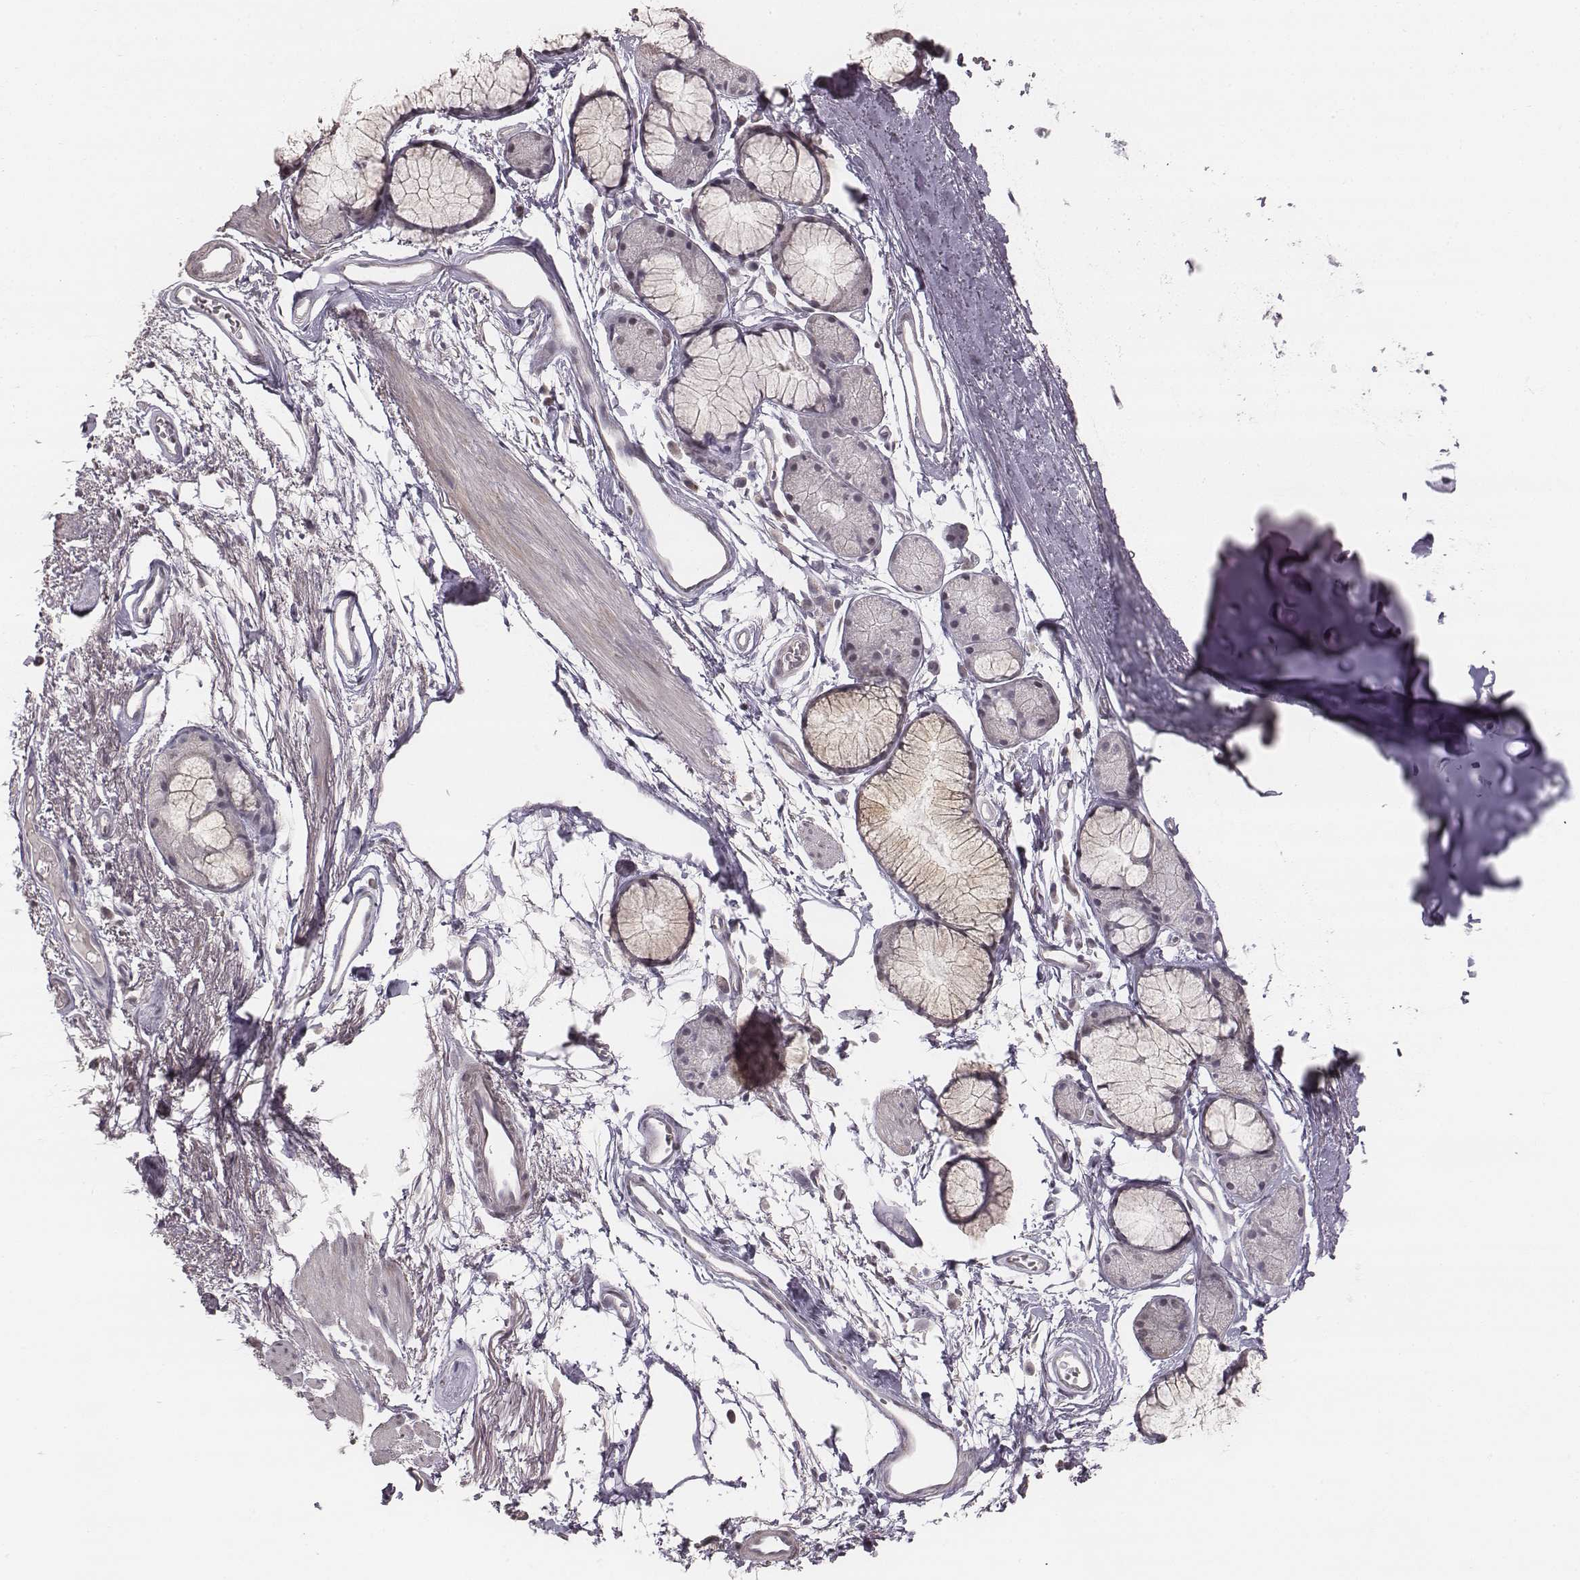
{"staining": {"intensity": "negative", "quantity": "none", "location": "none"}, "tissue": "adipose tissue", "cell_type": "Adipocytes", "image_type": "normal", "snomed": [{"axis": "morphology", "description": "Normal tissue, NOS"}, {"axis": "topography", "description": "Cartilage tissue"}, {"axis": "topography", "description": "Bronchus"}], "caption": "Adipocytes show no significant protein positivity in normal adipose tissue. (DAB immunohistochemistry (IHC) visualized using brightfield microscopy, high magnification).", "gene": "SLC7A4", "patient": {"sex": "female", "age": 79}}